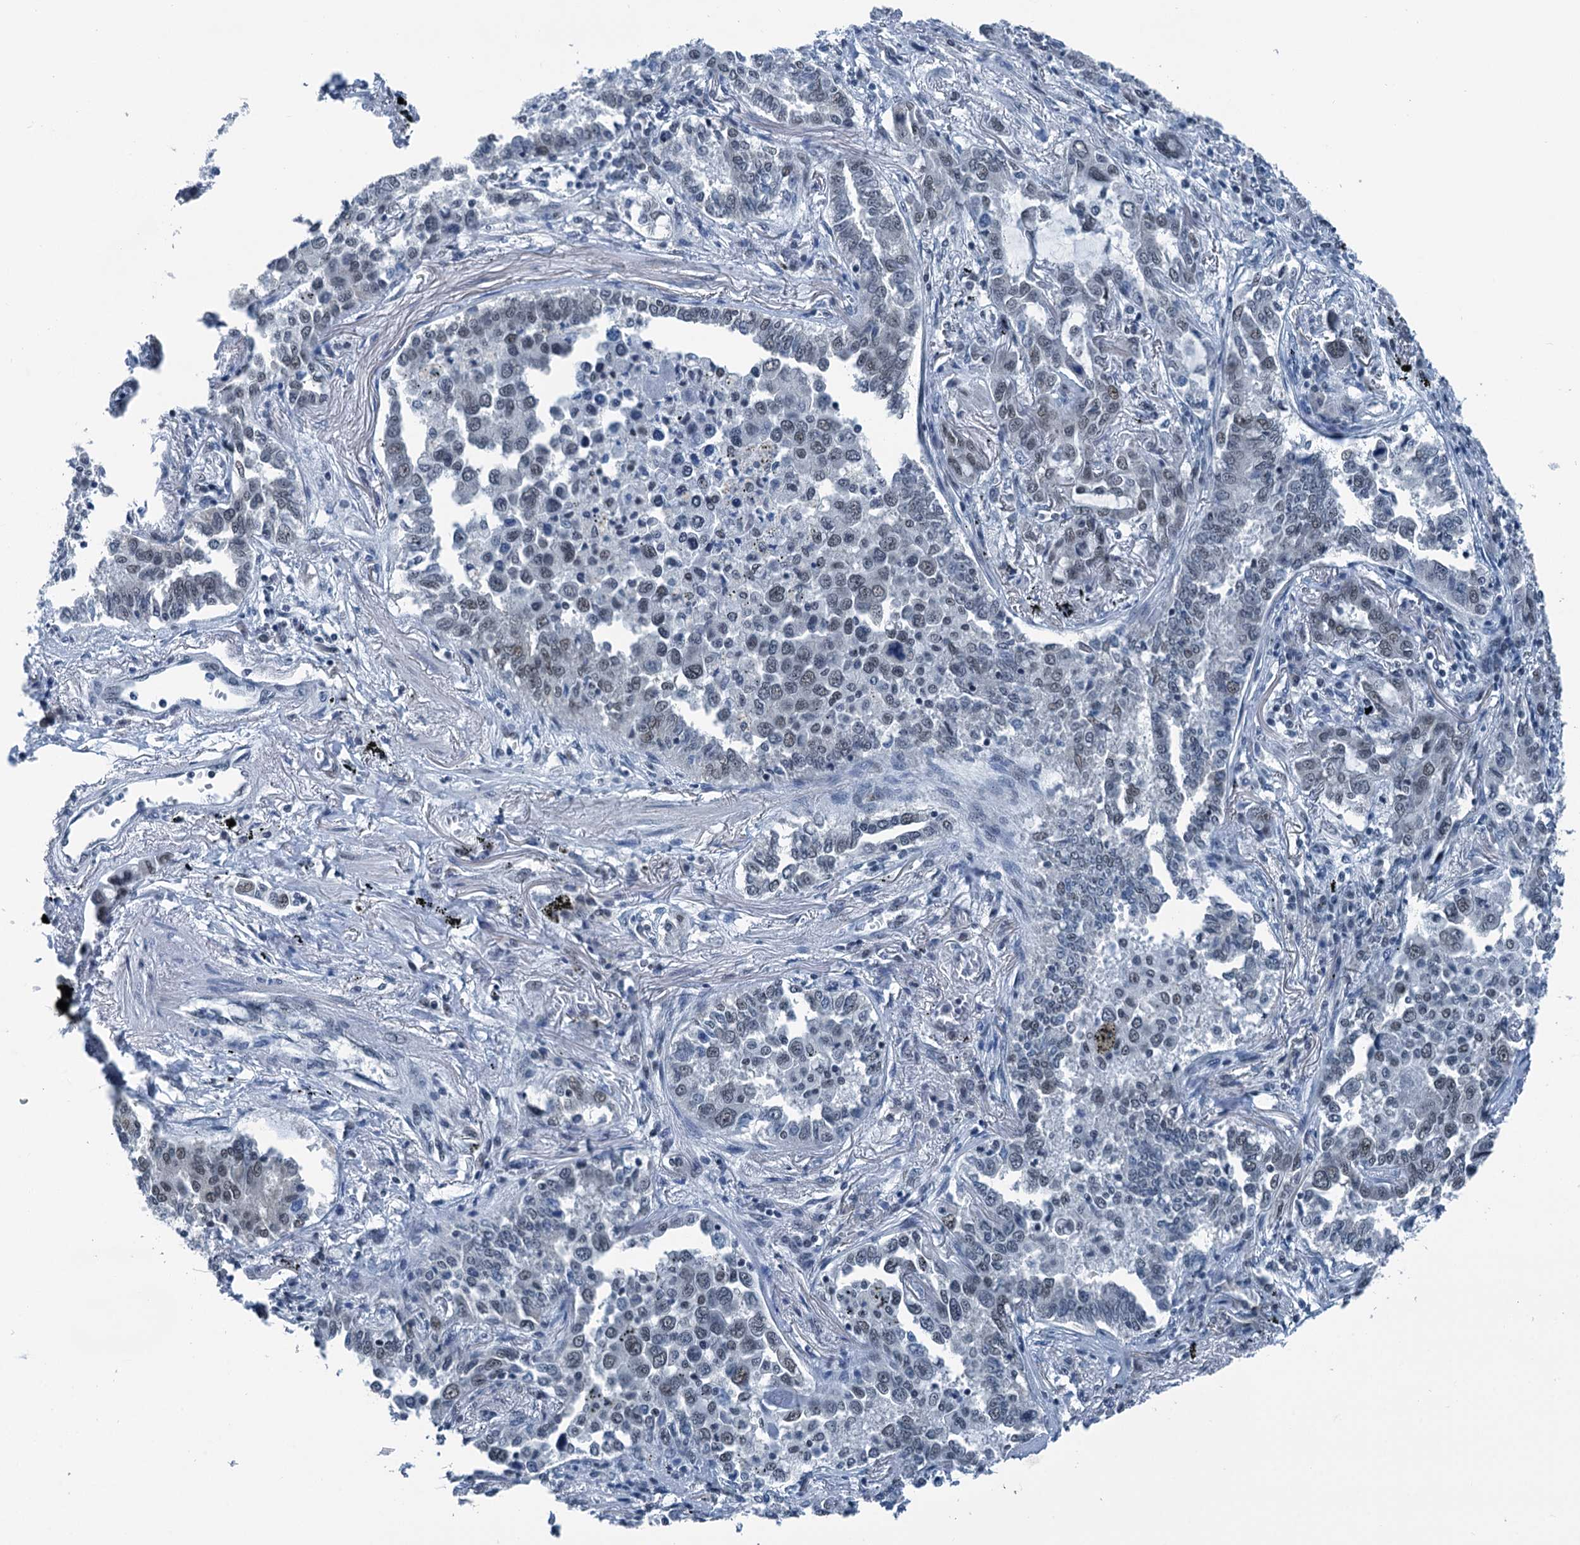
{"staining": {"intensity": "negative", "quantity": "none", "location": "none"}, "tissue": "lung cancer", "cell_type": "Tumor cells", "image_type": "cancer", "snomed": [{"axis": "morphology", "description": "Adenocarcinoma, NOS"}, {"axis": "topography", "description": "Lung"}], "caption": "Tumor cells are negative for brown protein staining in lung cancer.", "gene": "TRPT1", "patient": {"sex": "male", "age": 67}}